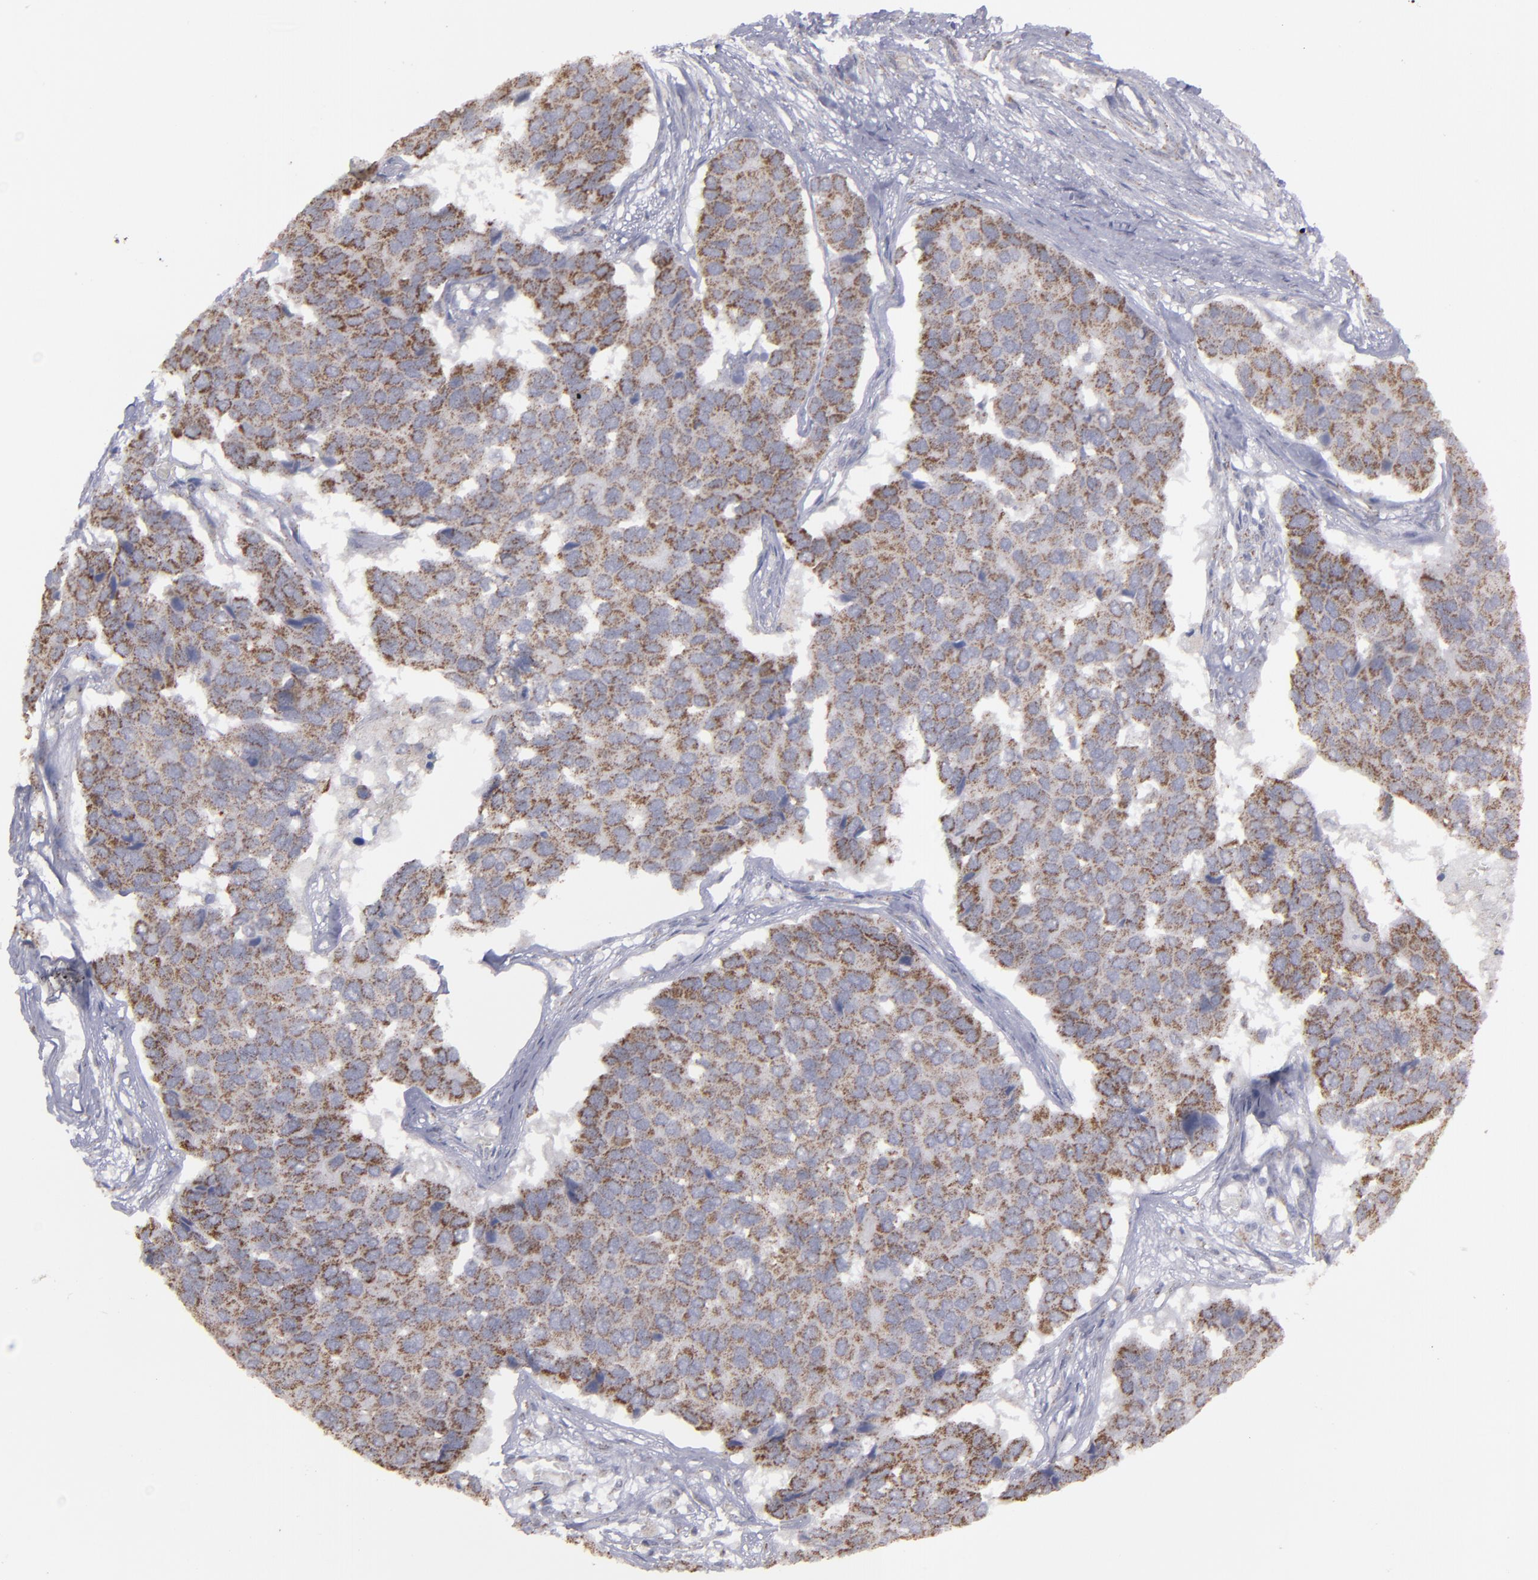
{"staining": {"intensity": "moderate", "quantity": ">75%", "location": "cytoplasmic/membranous"}, "tissue": "pancreatic cancer", "cell_type": "Tumor cells", "image_type": "cancer", "snomed": [{"axis": "morphology", "description": "Adenocarcinoma, NOS"}, {"axis": "topography", "description": "Pancreas"}], "caption": "Pancreatic adenocarcinoma tissue demonstrates moderate cytoplasmic/membranous expression in approximately >75% of tumor cells", "gene": "MYOM2", "patient": {"sex": "male", "age": 50}}